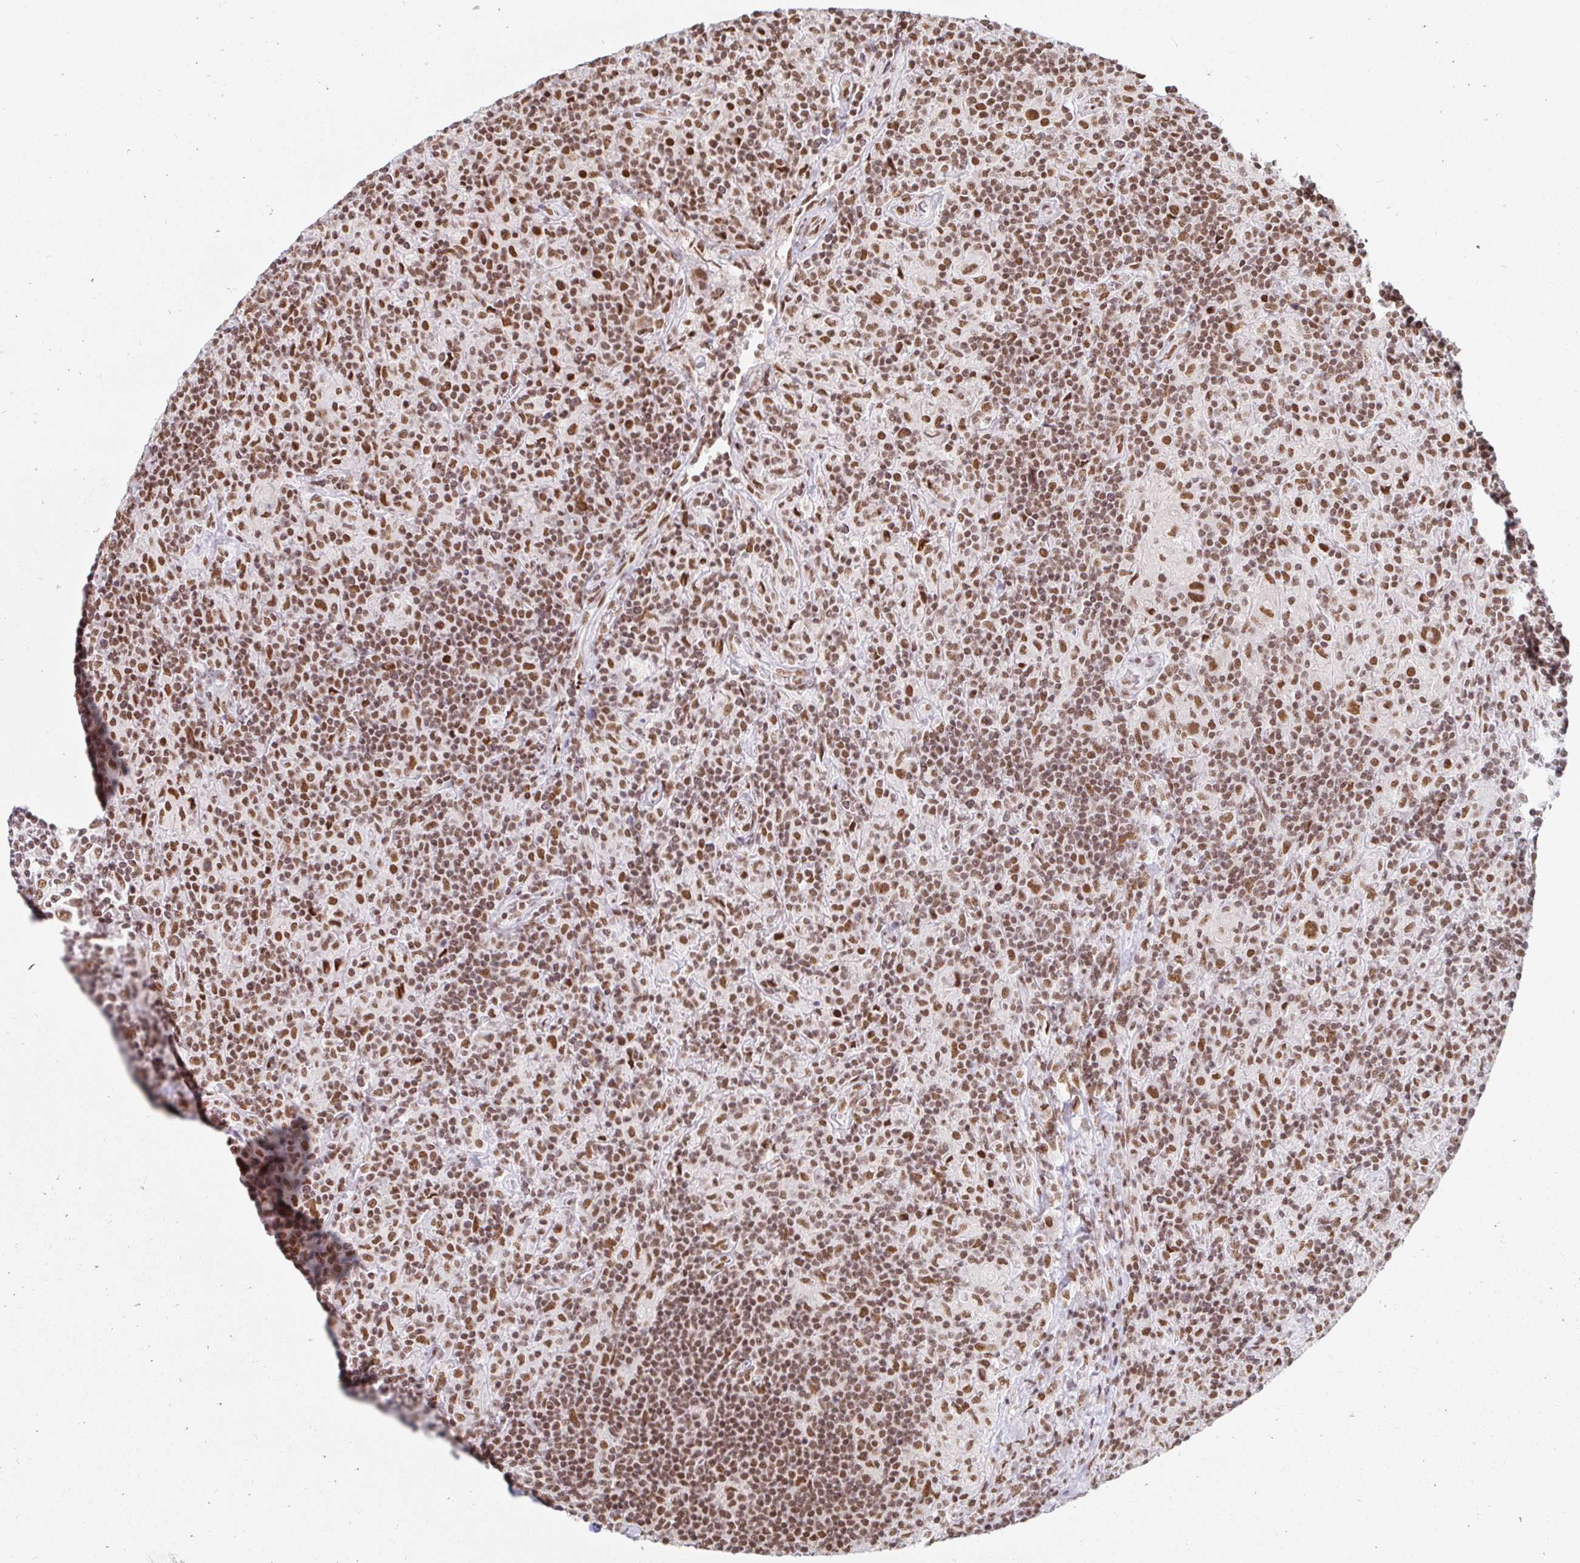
{"staining": {"intensity": "moderate", "quantity": ">75%", "location": "nuclear"}, "tissue": "lymphoma", "cell_type": "Tumor cells", "image_type": "cancer", "snomed": [{"axis": "morphology", "description": "Hodgkin's disease, NOS"}, {"axis": "topography", "description": "Lymph node"}], "caption": "Immunohistochemistry (IHC) (DAB) staining of human Hodgkin's disease exhibits moderate nuclear protein positivity in about >75% of tumor cells.", "gene": "RBMX", "patient": {"sex": "male", "age": 70}}